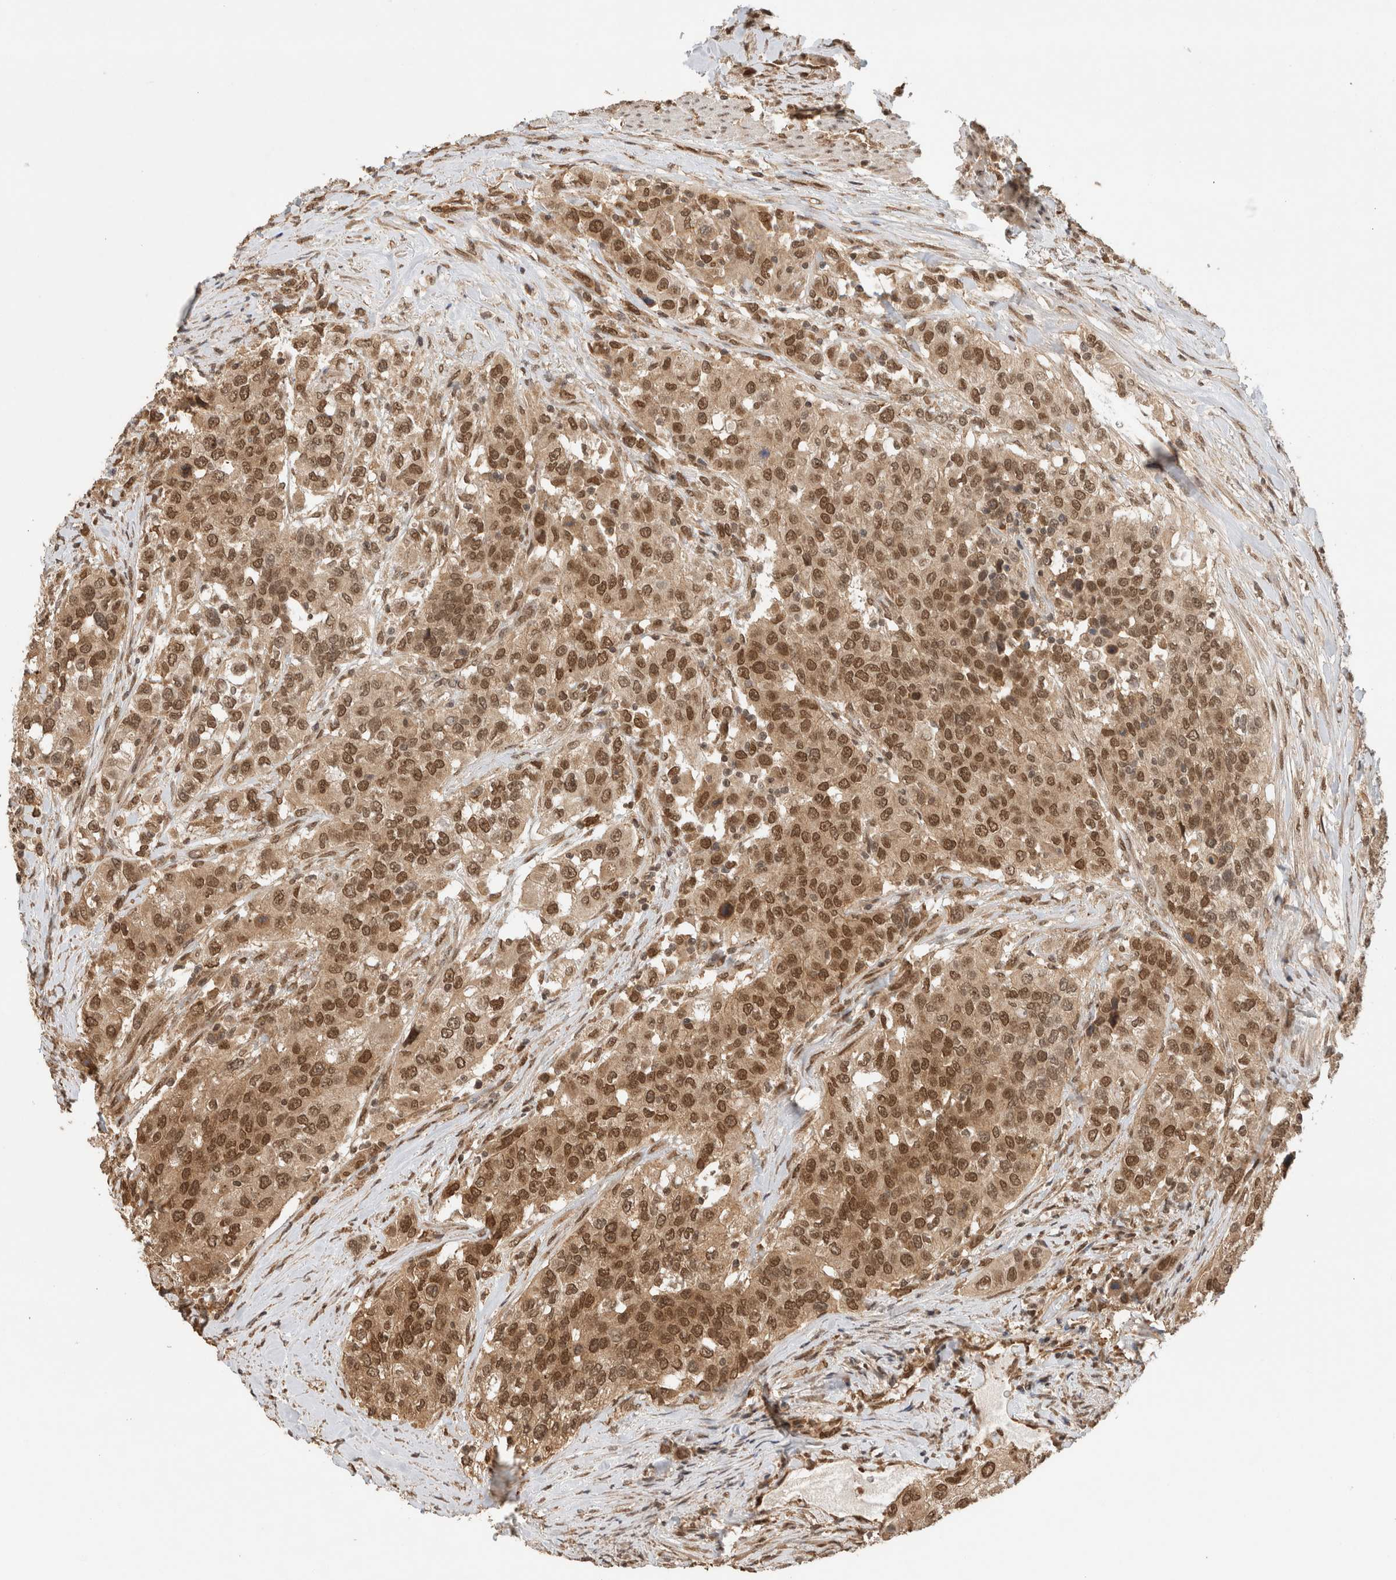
{"staining": {"intensity": "moderate", "quantity": ">75%", "location": "cytoplasmic/membranous,nuclear"}, "tissue": "urothelial cancer", "cell_type": "Tumor cells", "image_type": "cancer", "snomed": [{"axis": "morphology", "description": "Urothelial carcinoma, High grade"}, {"axis": "topography", "description": "Urinary bladder"}], "caption": "Urothelial cancer was stained to show a protein in brown. There is medium levels of moderate cytoplasmic/membranous and nuclear staining in about >75% of tumor cells.", "gene": "C1orf21", "patient": {"sex": "female", "age": 80}}